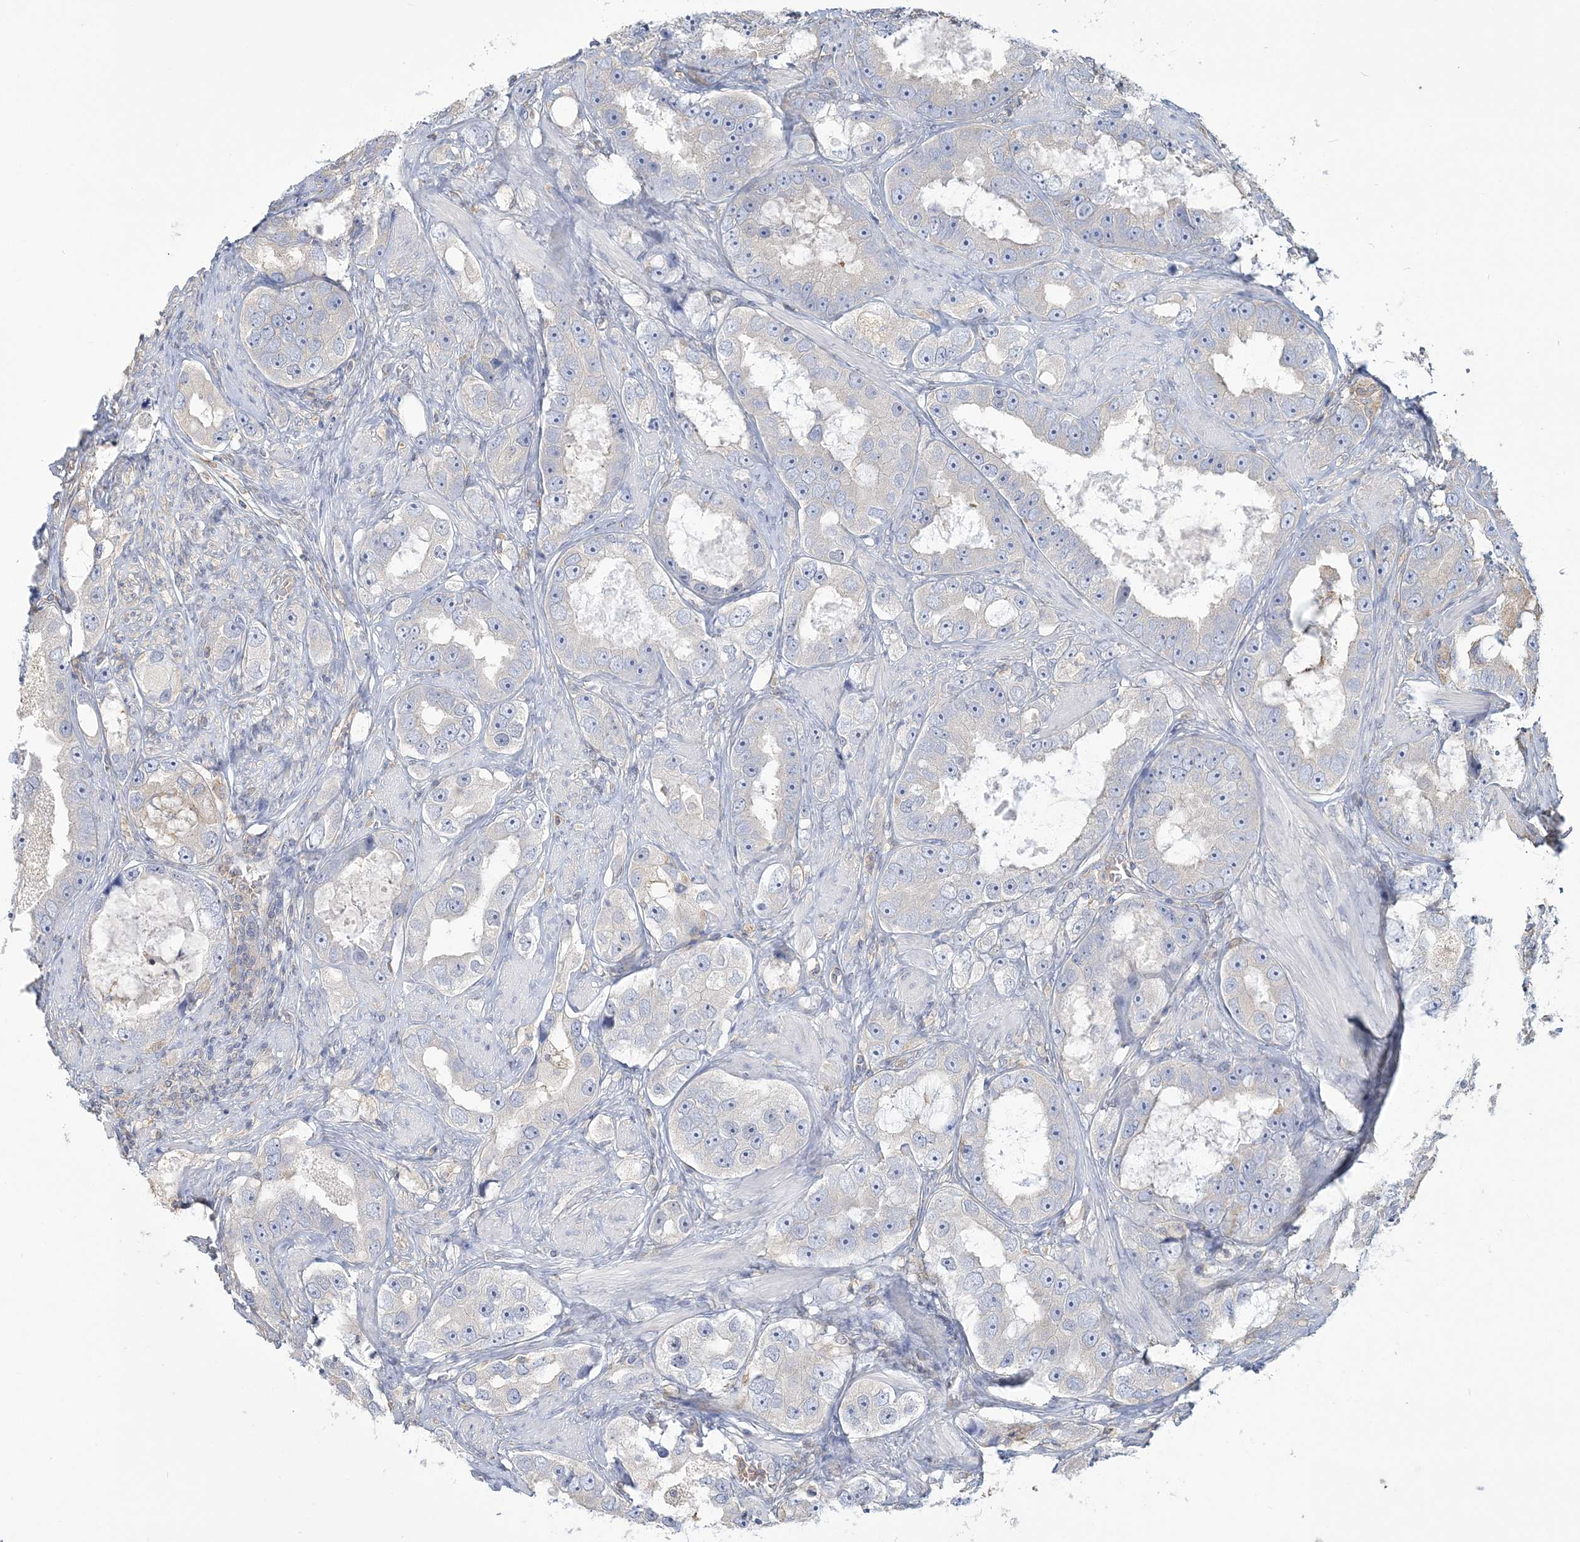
{"staining": {"intensity": "negative", "quantity": "none", "location": "none"}, "tissue": "prostate cancer", "cell_type": "Tumor cells", "image_type": "cancer", "snomed": [{"axis": "morphology", "description": "Adenocarcinoma, High grade"}, {"axis": "topography", "description": "Prostate"}], "caption": "There is no significant staining in tumor cells of prostate cancer.", "gene": "ANKS1A", "patient": {"sex": "male", "age": 63}}